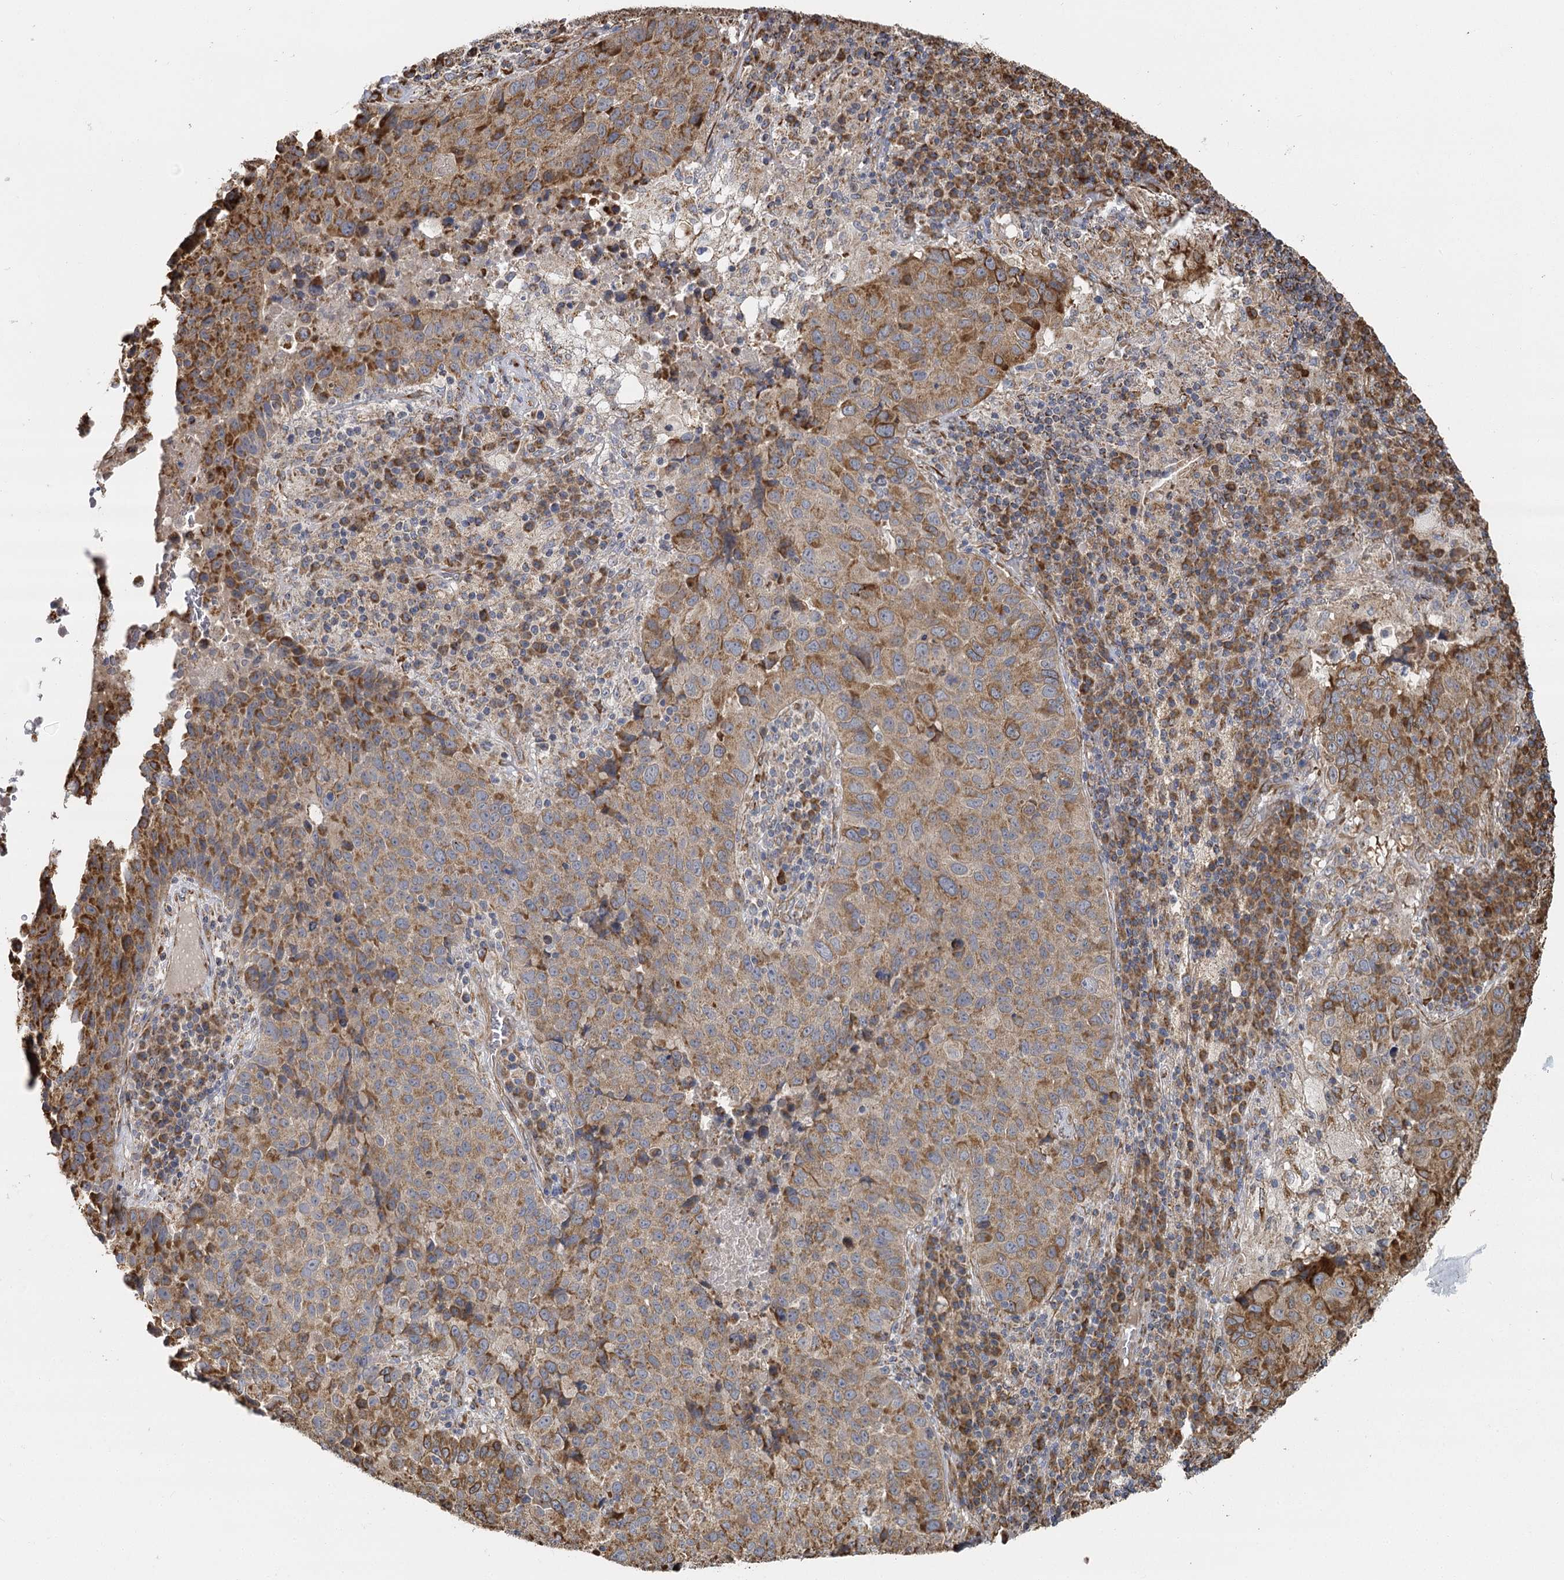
{"staining": {"intensity": "moderate", "quantity": "25%-75%", "location": "cytoplasmic/membranous"}, "tissue": "lung cancer", "cell_type": "Tumor cells", "image_type": "cancer", "snomed": [{"axis": "morphology", "description": "Squamous cell carcinoma, NOS"}, {"axis": "topography", "description": "Lung"}], "caption": "Tumor cells display moderate cytoplasmic/membranous staining in about 25%-75% of cells in squamous cell carcinoma (lung).", "gene": "IL11RA", "patient": {"sex": "male", "age": 73}}